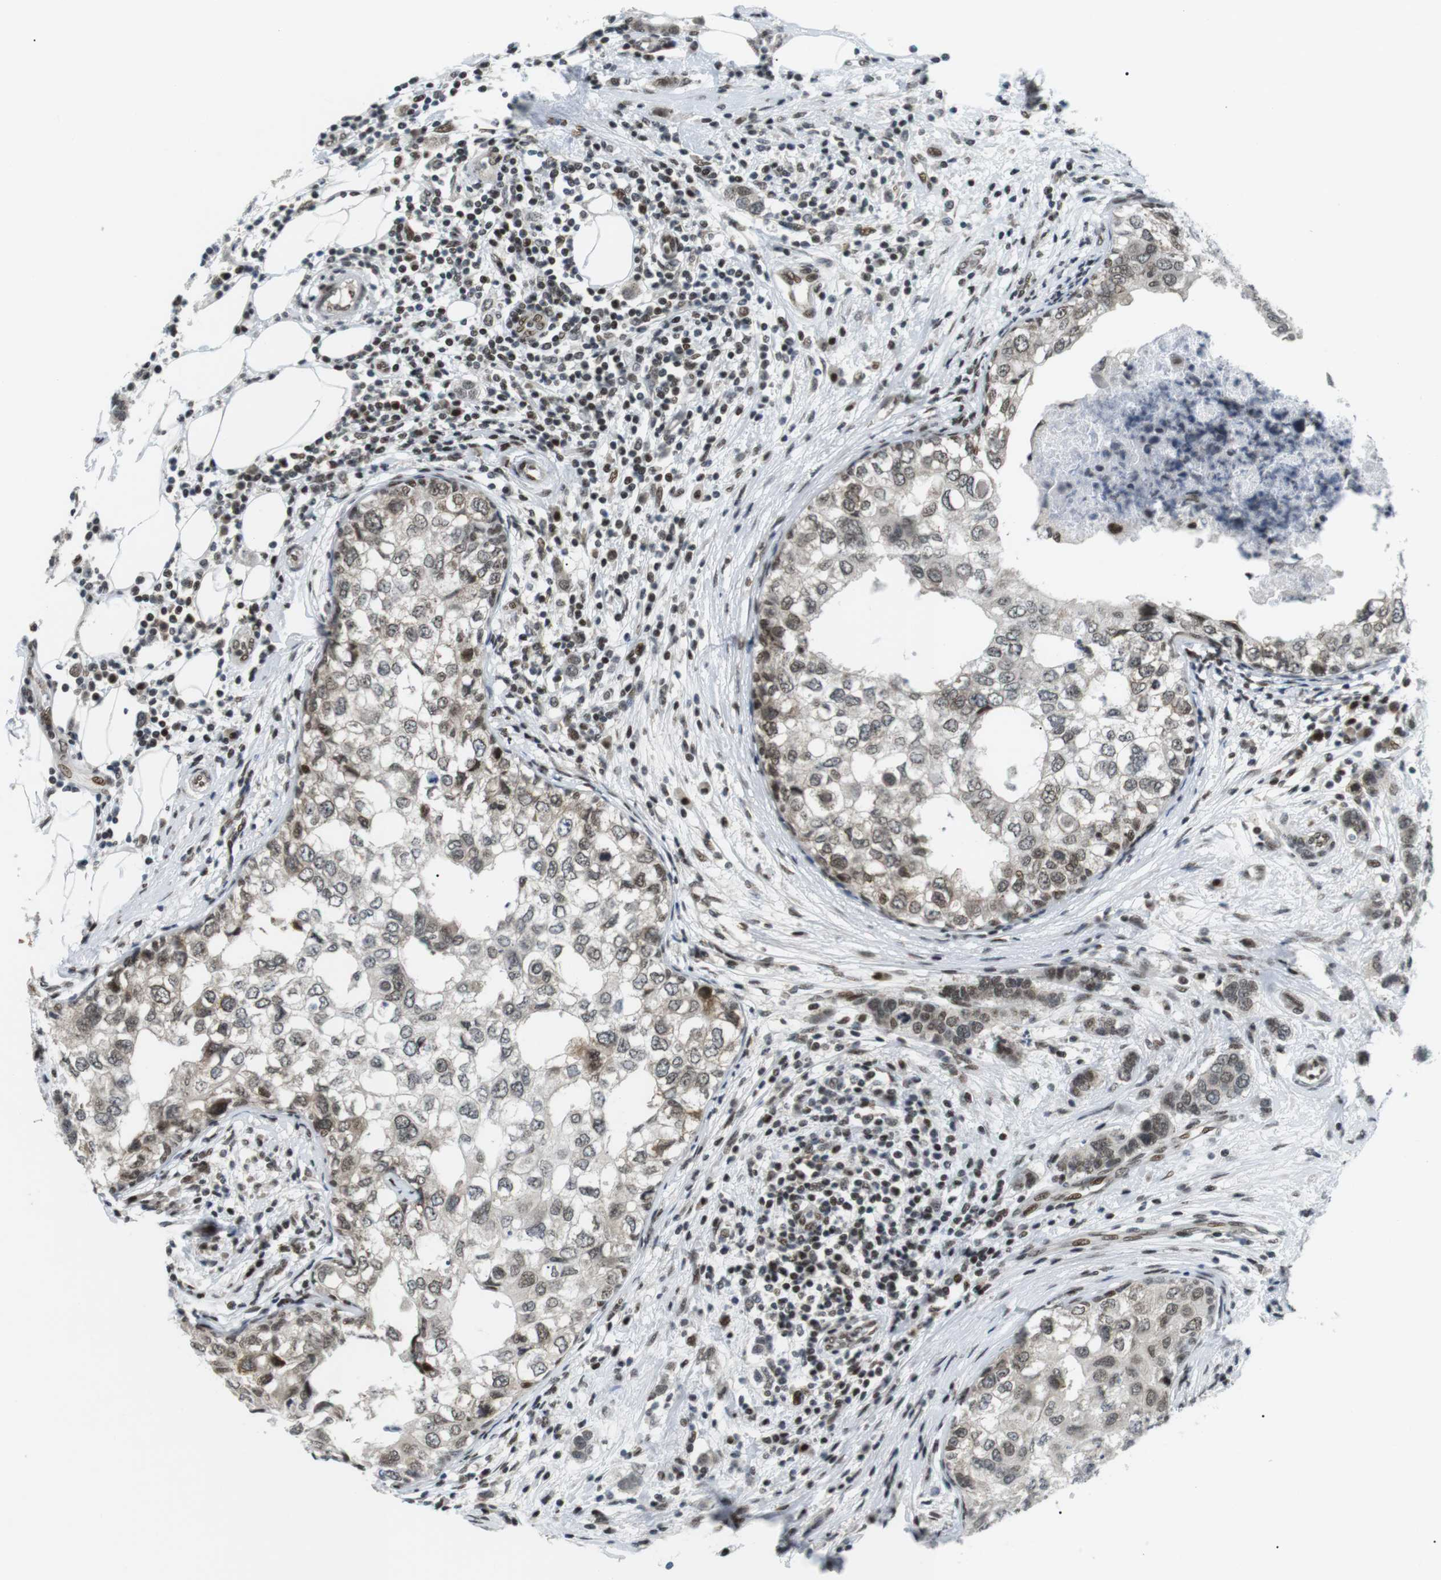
{"staining": {"intensity": "moderate", "quantity": "<25%", "location": "nuclear"}, "tissue": "breast cancer", "cell_type": "Tumor cells", "image_type": "cancer", "snomed": [{"axis": "morphology", "description": "Duct carcinoma"}, {"axis": "topography", "description": "Breast"}], "caption": "A brown stain highlights moderate nuclear staining of a protein in human infiltrating ductal carcinoma (breast) tumor cells.", "gene": "CDC27", "patient": {"sex": "female", "age": 50}}